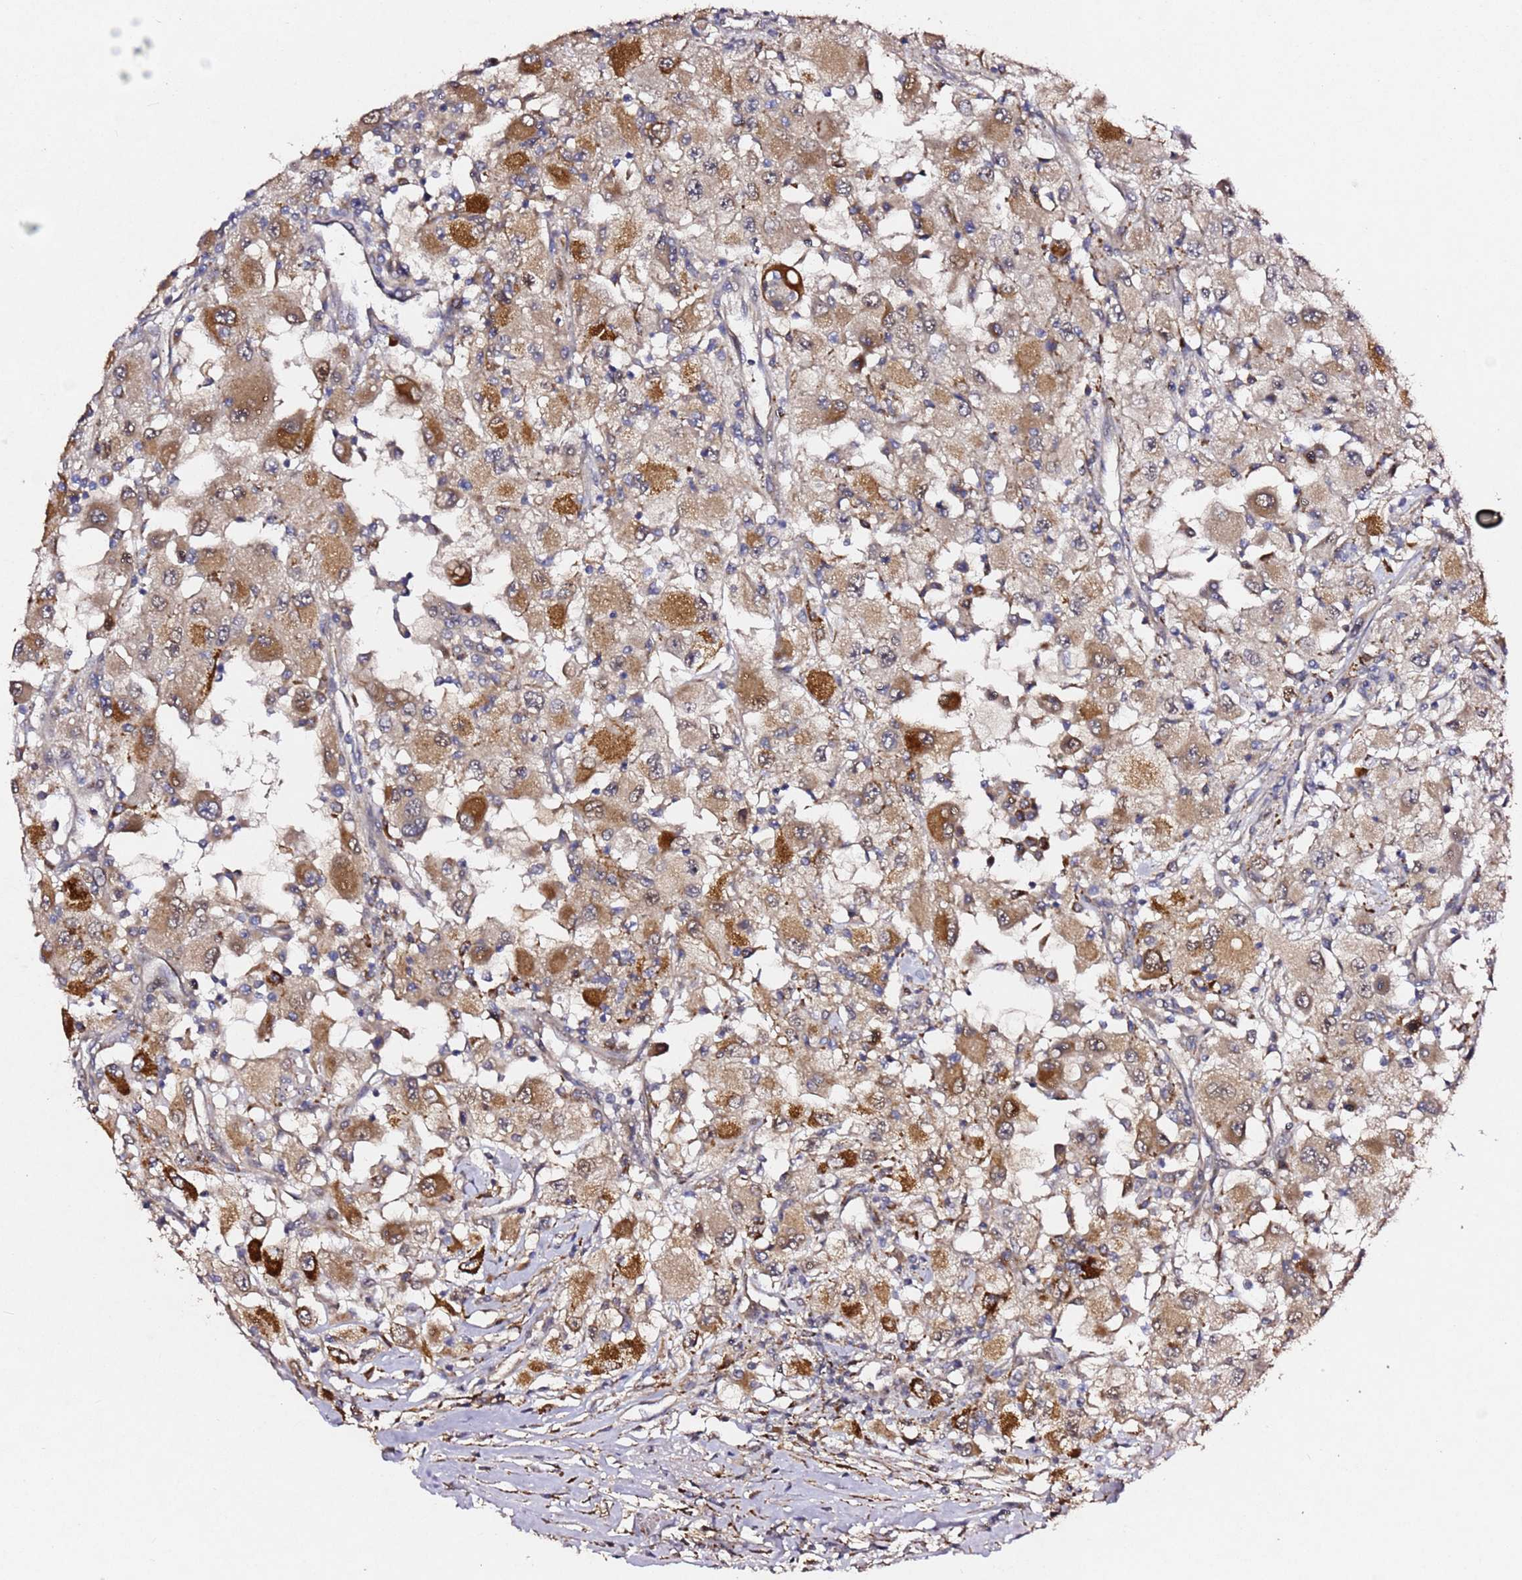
{"staining": {"intensity": "strong", "quantity": "25%-75%", "location": "cytoplasmic/membranous"}, "tissue": "renal cancer", "cell_type": "Tumor cells", "image_type": "cancer", "snomed": [{"axis": "morphology", "description": "Adenocarcinoma, NOS"}, {"axis": "topography", "description": "Kidney"}], "caption": "Protein staining demonstrates strong cytoplasmic/membranous positivity in about 25%-75% of tumor cells in adenocarcinoma (renal).", "gene": "ALG11", "patient": {"sex": "female", "age": 67}}